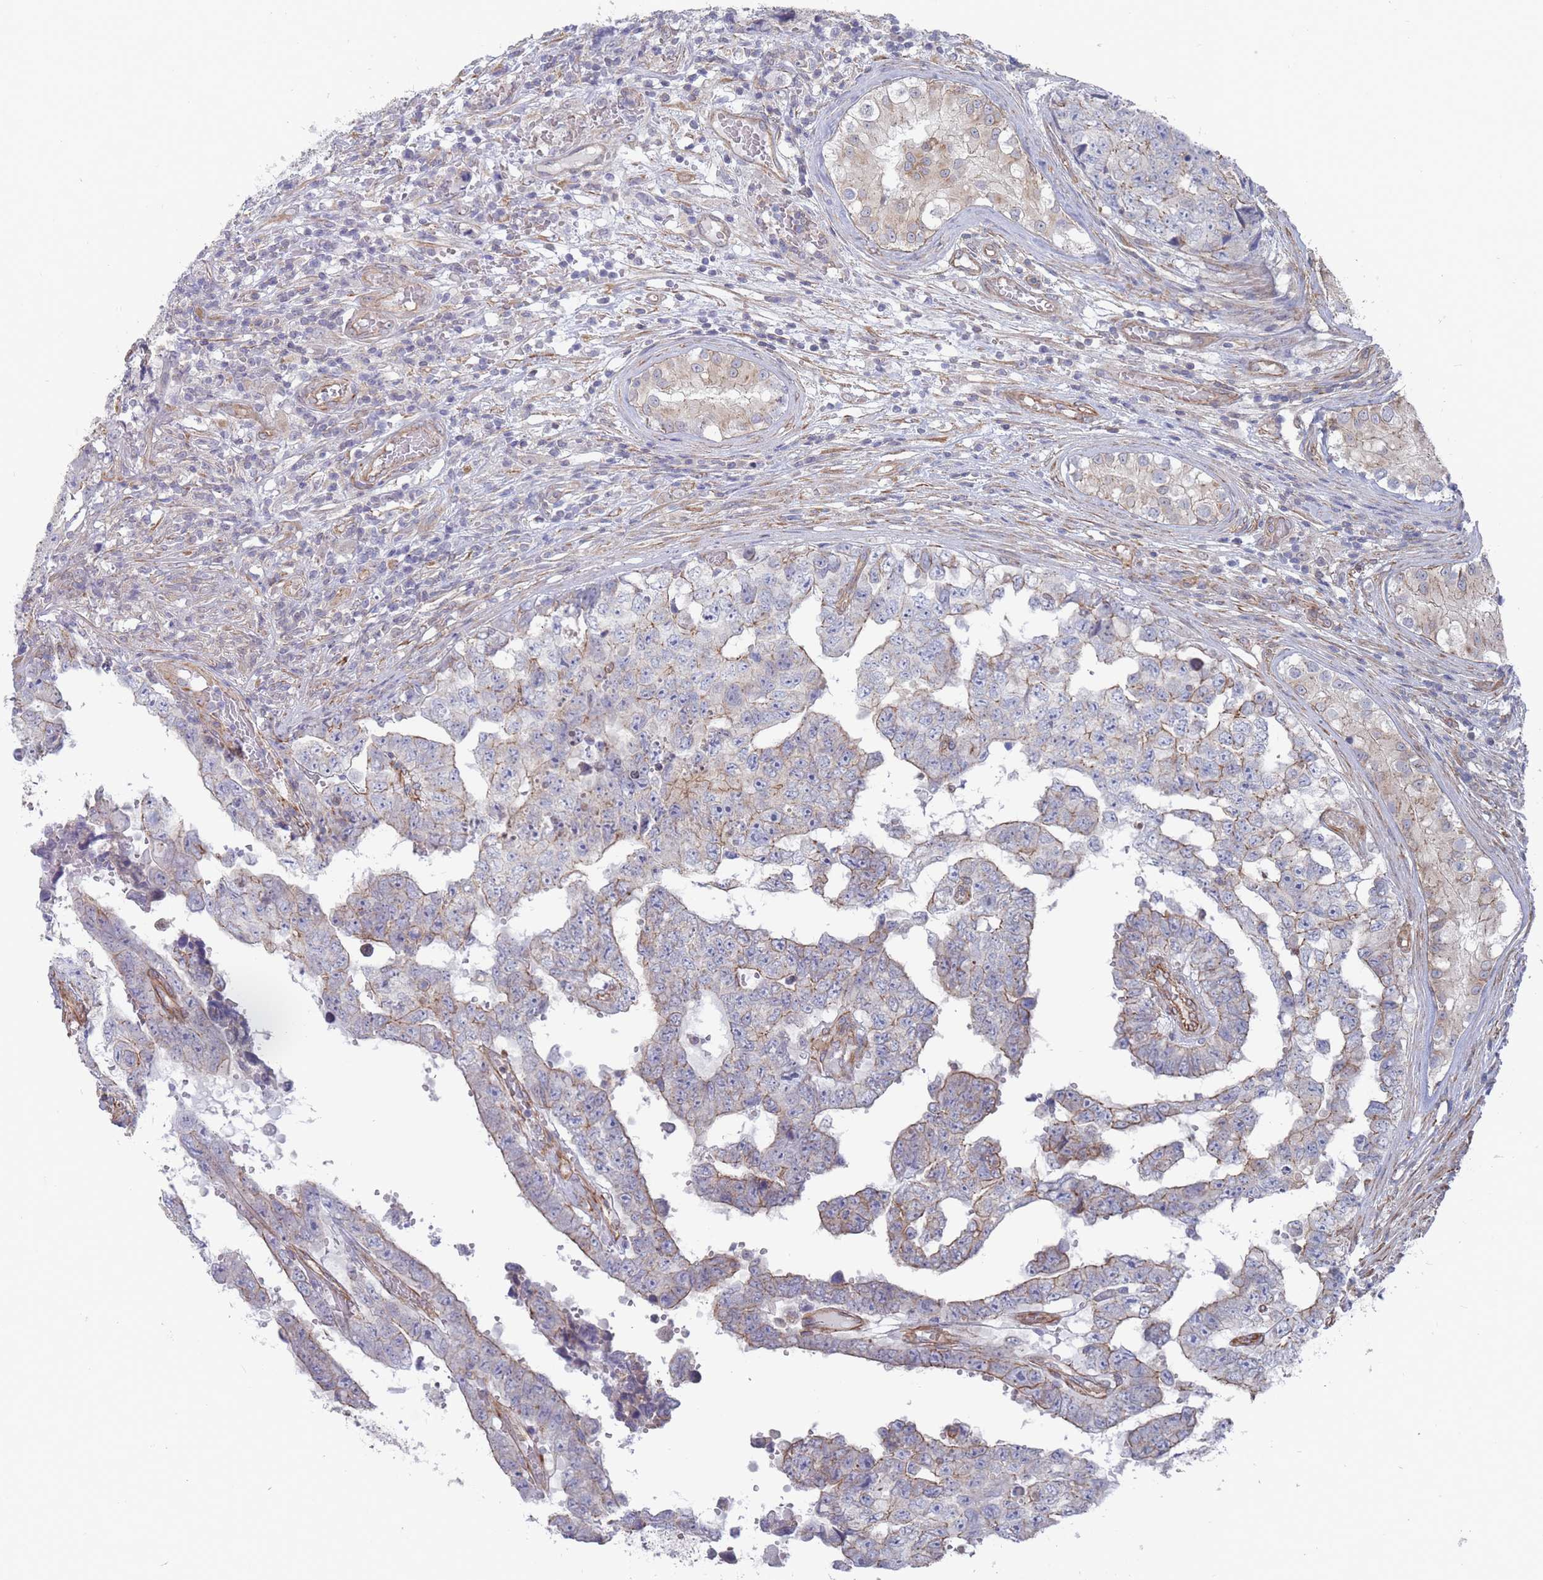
{"staining": {"intensity": "moderate", "quantity": "<25%", "location": "cytoplasmic/membranous"}, "tissue": "testis cancer", "cell_type": "Tumor cells", "image_type": "cancer", "snomed": [{"axis": "morphology", "description": "Normal tissue, NOS"}, {"axis": "morphology", "description": "Carcinoma, Embryonal, NOS"}, {"axis": "topography", "description": "Testis"}, {"axis": "topography", "description": "Epididymis"}], "caption": "Immunohistochemical staining of testis embryonal carcinoma displays low levels of moderate cytoplasmic/membranous staining in approximately <25% of tumor cells.", "gene": "SLC1A6", "patient": {"sex": "male", "age": 25}}